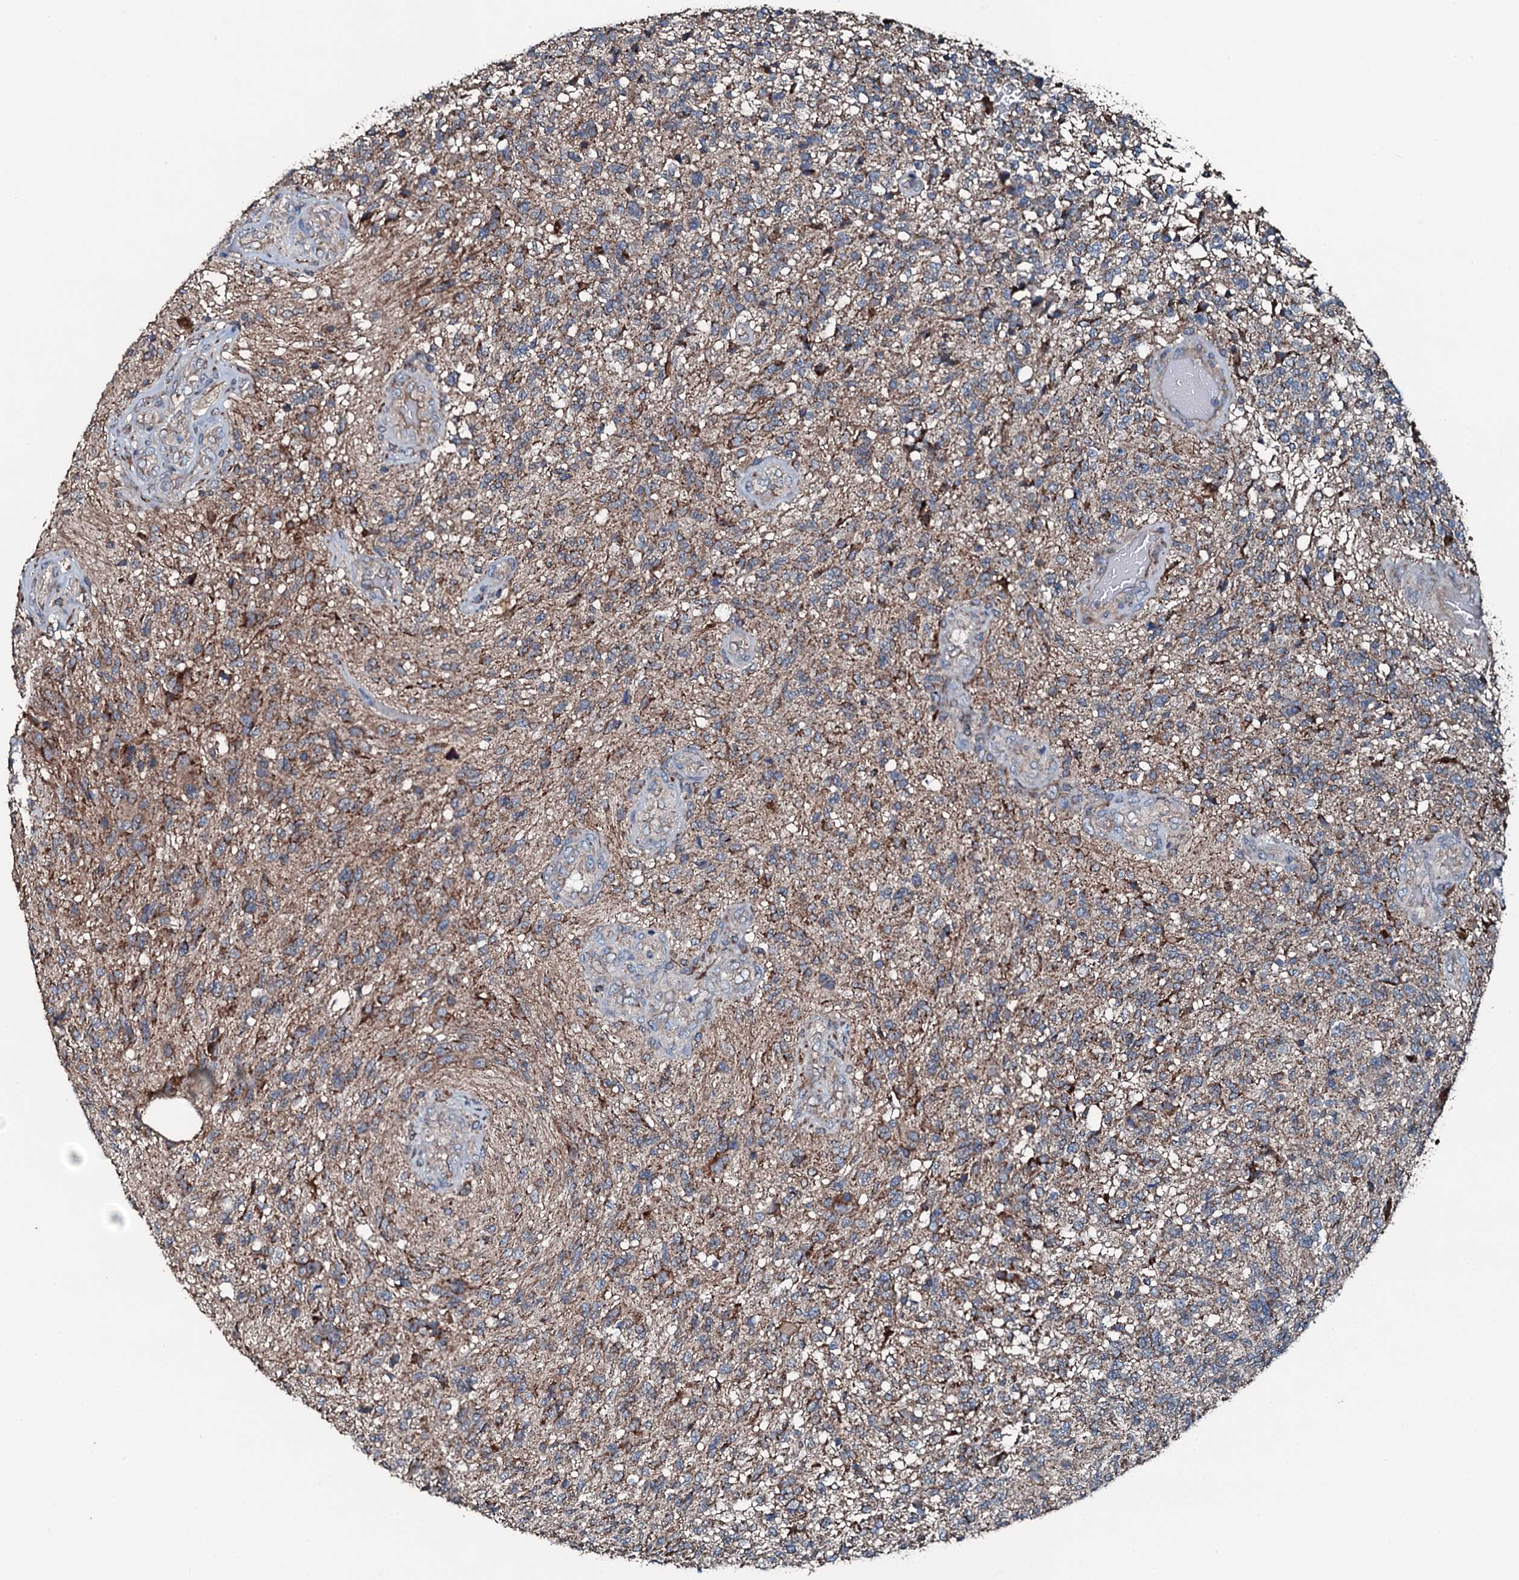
{"staining": {"intensity": "moderate", "quantity": "25%-75%", "location": "cytoplasmic/membranous"}, "tissue": "glioma", "cell_type": "Tumor cells", "image_type": "cancer", "snomed": [{"axis": "morphology", "description": "Glioma, malignant, High grade"}, {"axis": "topography", "description": "Brain"}], "caption": "Brown immunohistochemical staining in glioma displays moderate cytoplasmic/membranous staining in approximately 25%-75% of tumor cells.", "gene": "ACSS3", "patient": {"sex": "male", "age": 56}}